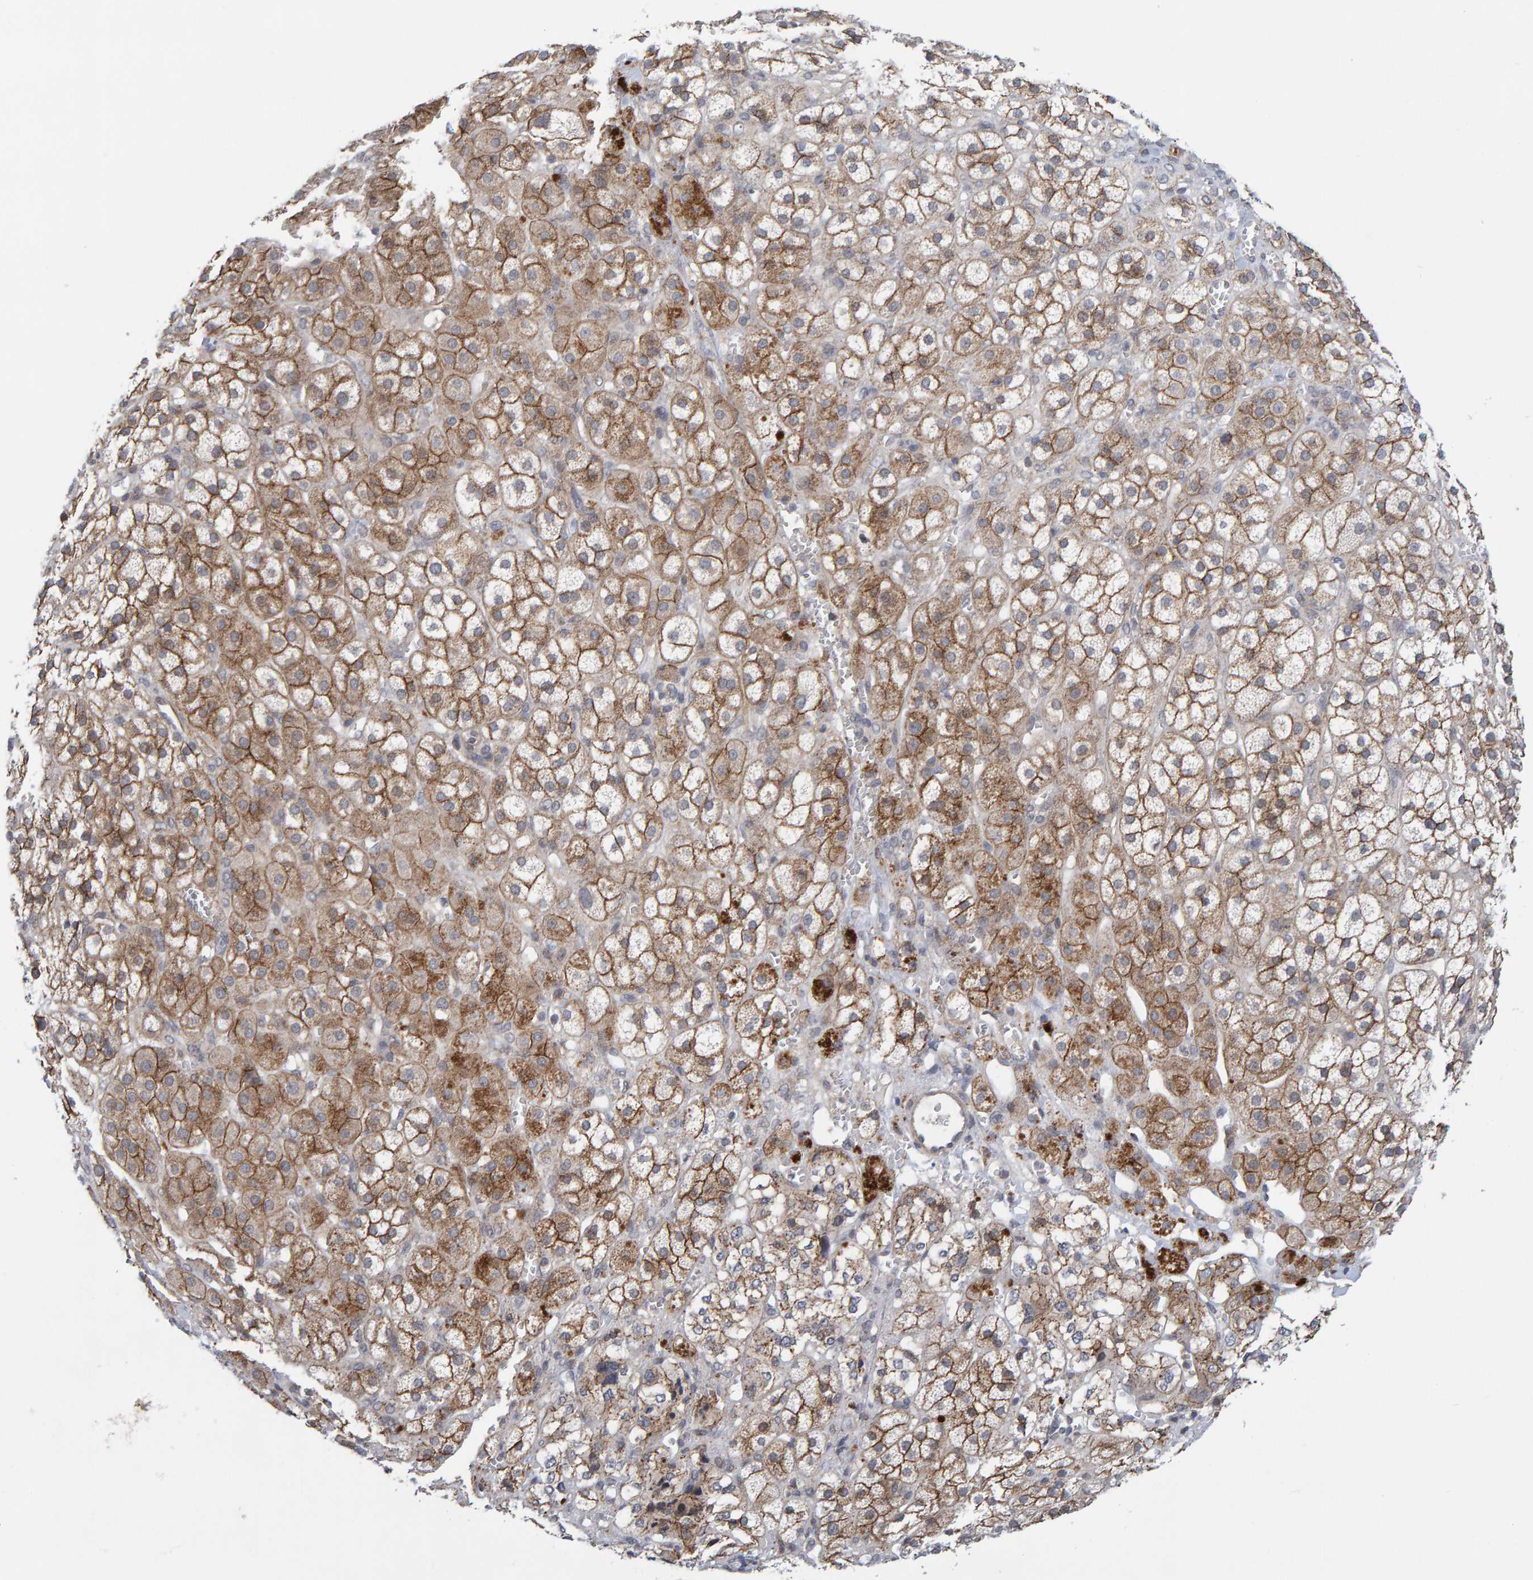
{"staining": {"intensity": "moderate", "quantity": ">75%", "location": "cytoplasmic/membranous"}, "tissue": "adrenal gland", "cell_type": "Glandular cells", "image_type": "normal", "snomed": [{"axis": "morphology", "description": "Normal tissue, NOS"}, {"axis": "topography", "description": "Adrenal gland"}], "caption": "Adrenal gland stained for a protein (brown) shows moderate cytoplasmic/membranous positive expression in about >75% of glandular cells.", "gene": "CDH2", "patient": {"sex": "male", "age": 56}}